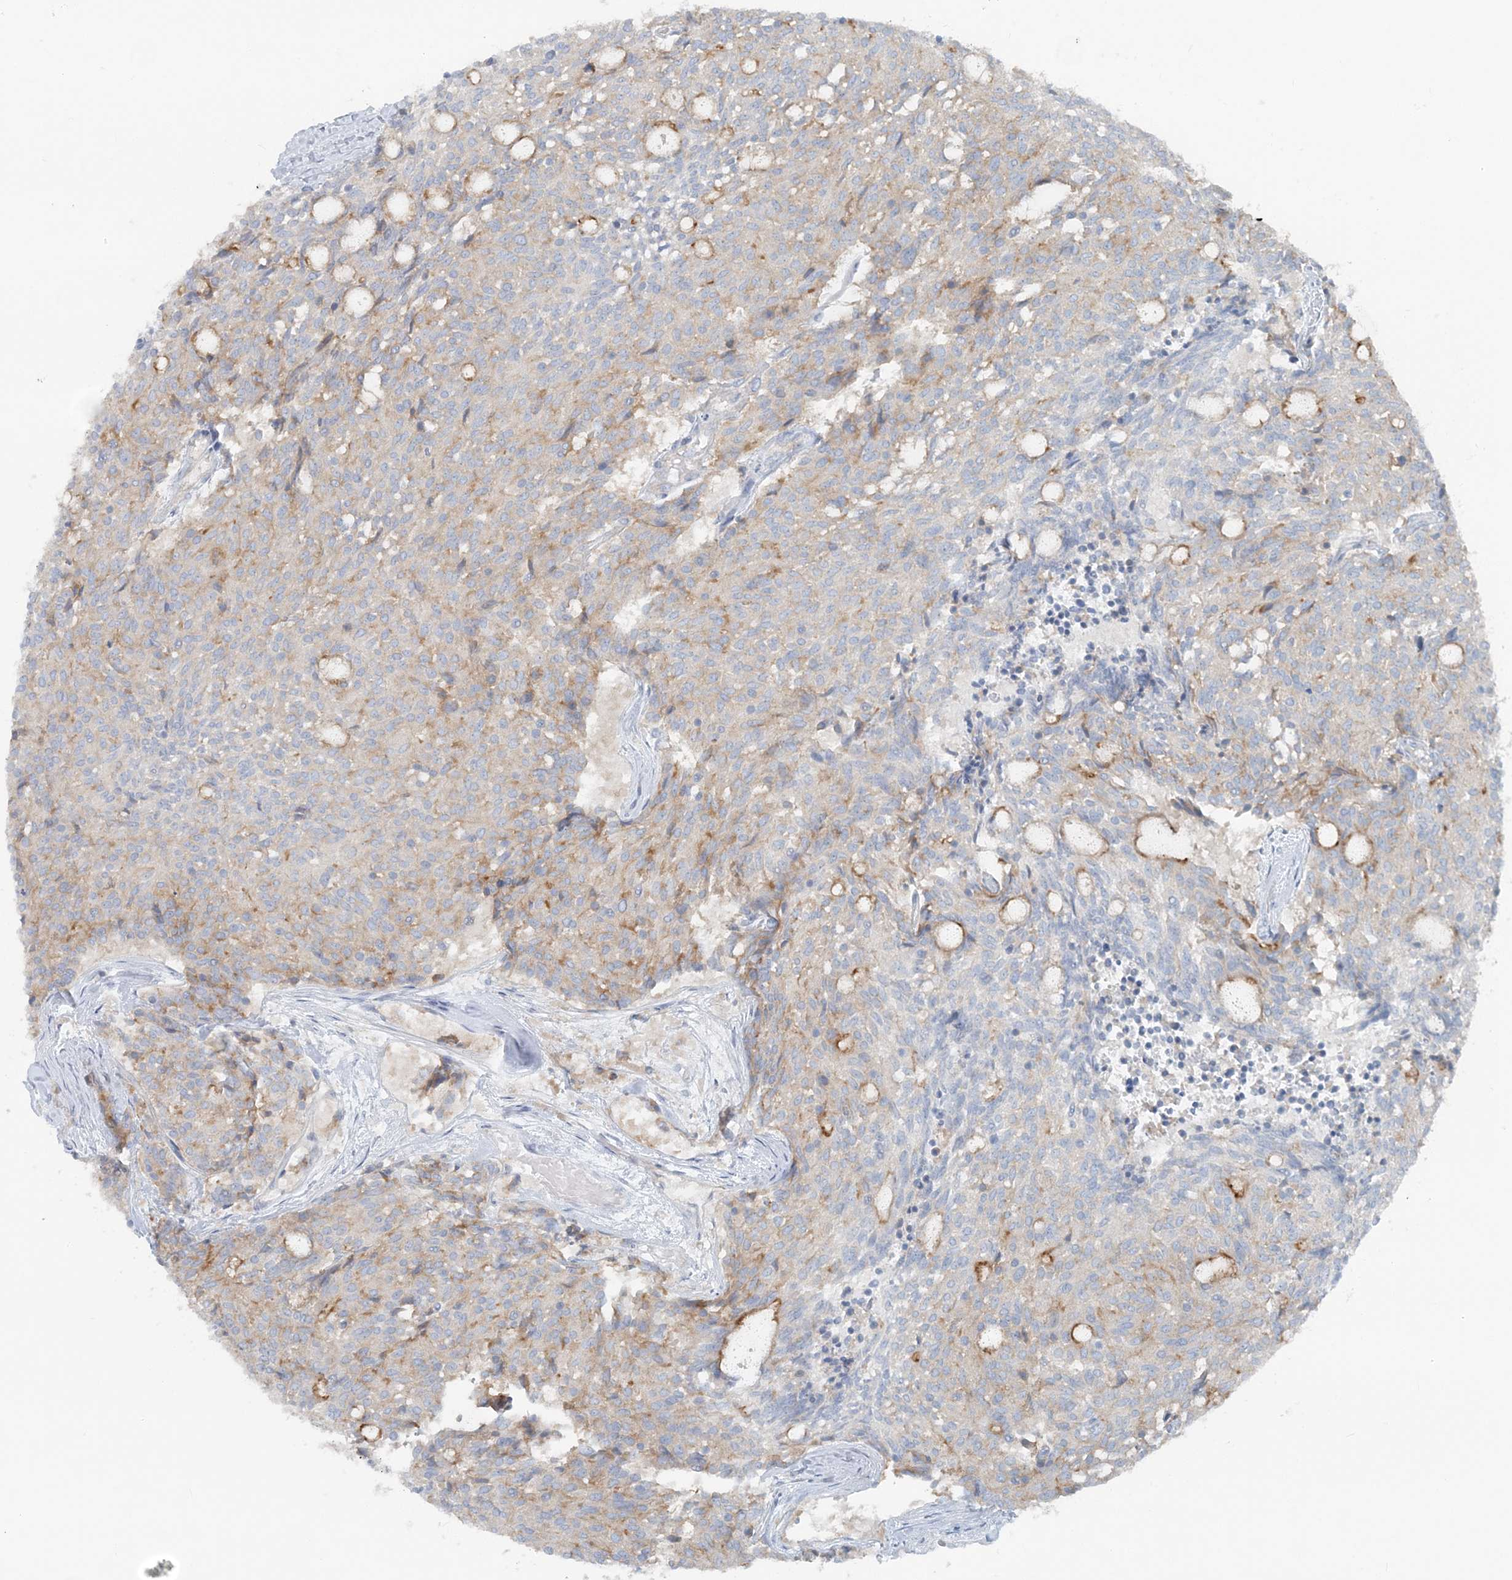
{"staining": {"intensity": "moderate", "quantity": "<25%", "location": "cytoplasmic/membranous"}, "tissue": "carcinoid", "cell_type": "Tumor cells", "image_type": "cancer", "snomed": [{"axis": "morphology", "description": "Carcinoid, malignant, NOS"}, {"axis": "topography", "description": "Pancreas"}], "caption": "A brown stain highlights moderate cytoplasmic/membranous expression of a protein in human carcinoid tumor cells. The staining was performed using DAB (3,3'-diaminobenzidine), with brown indicating positive protein expression. Nuclei are stained blue with hematoxylin.", "gene": "ATP11A", "patient": {"sex": "female", "age": 54}}